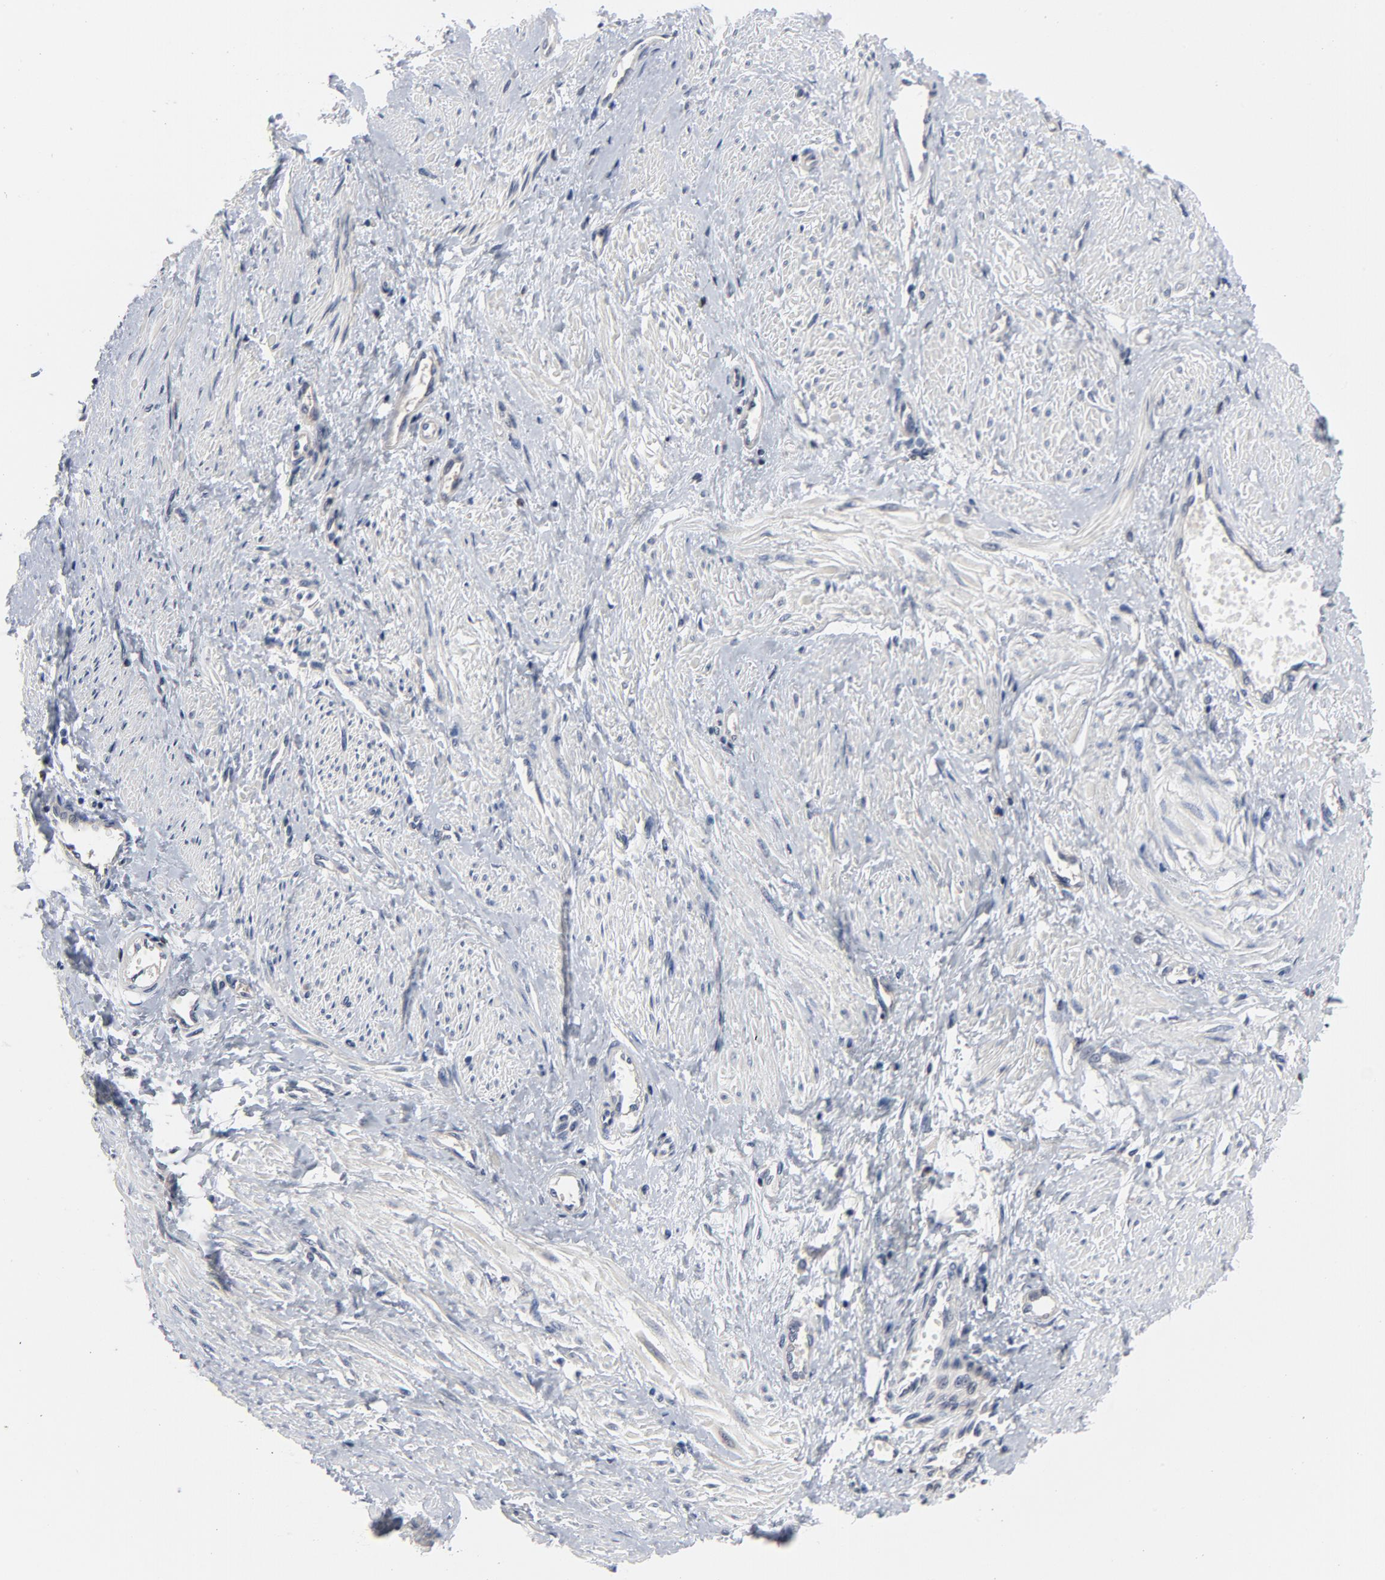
{"staining": {"intensity": "negative", "quantity": "none", "location": "none"}, "tissue": "smooth muscle", "cell_type": "Smooth muscle cells", "image_type": "normal", "snomed": [{"axis": "morphology", "description": "Normal tissue, NOS"}, {"axis": "topography", "description": "Smooth muscle"}, {"axis": "topography", "description": "Uterus"}], "caption": "Immunohistochemistry (IHC) of normal smooth muscle shows no staining in smooth muscle cells. (DAB (3,3'-diaminobenzidine) immunohistochemistry (IHC), high magnification).", "gene": "NFKB1", "patient": {"sex": "female", "age": 39}}